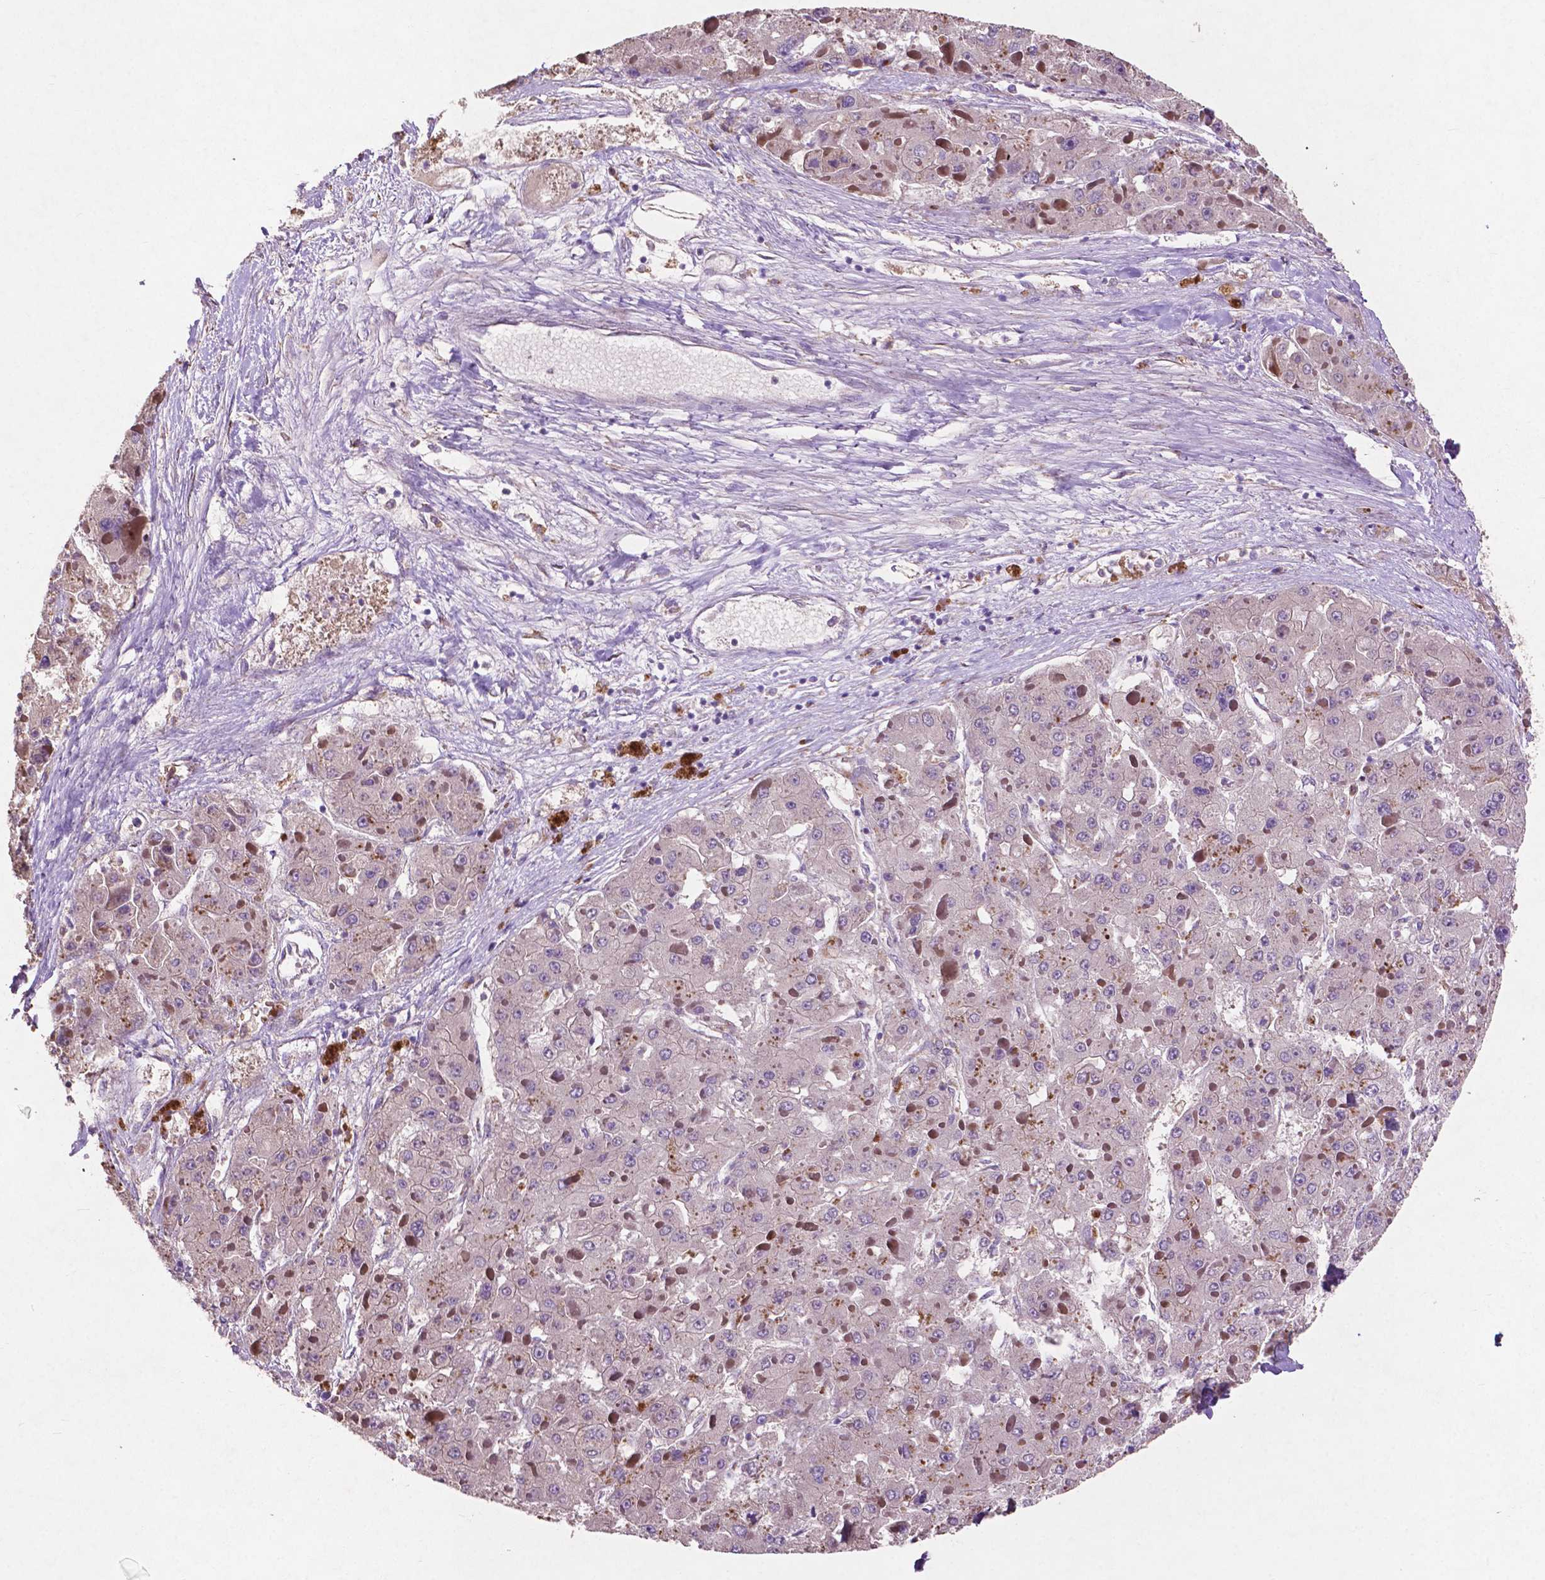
{"staining": {"intensity": "negative", "quantity": "none", "location": "none"}, "tissue": "liver cancer", "cell_type": "Tumor cells", "image_type": "cancer", "snomed": [{"axis": "morphology", "description": "Carcinoma, Hepatocellular, NOS"}, {"axis": "topography", "description": "Liver"}], "caption": "Immunohistochemistry (IHC) histopathology image of neoplastic tissue: human liver cancer (hepatocellular carcinoma) stained with DAB displays no significant protein staining in tumor cells.", "gene": "MBTPS1", "patient": {"sex": "female", "age": 73}}